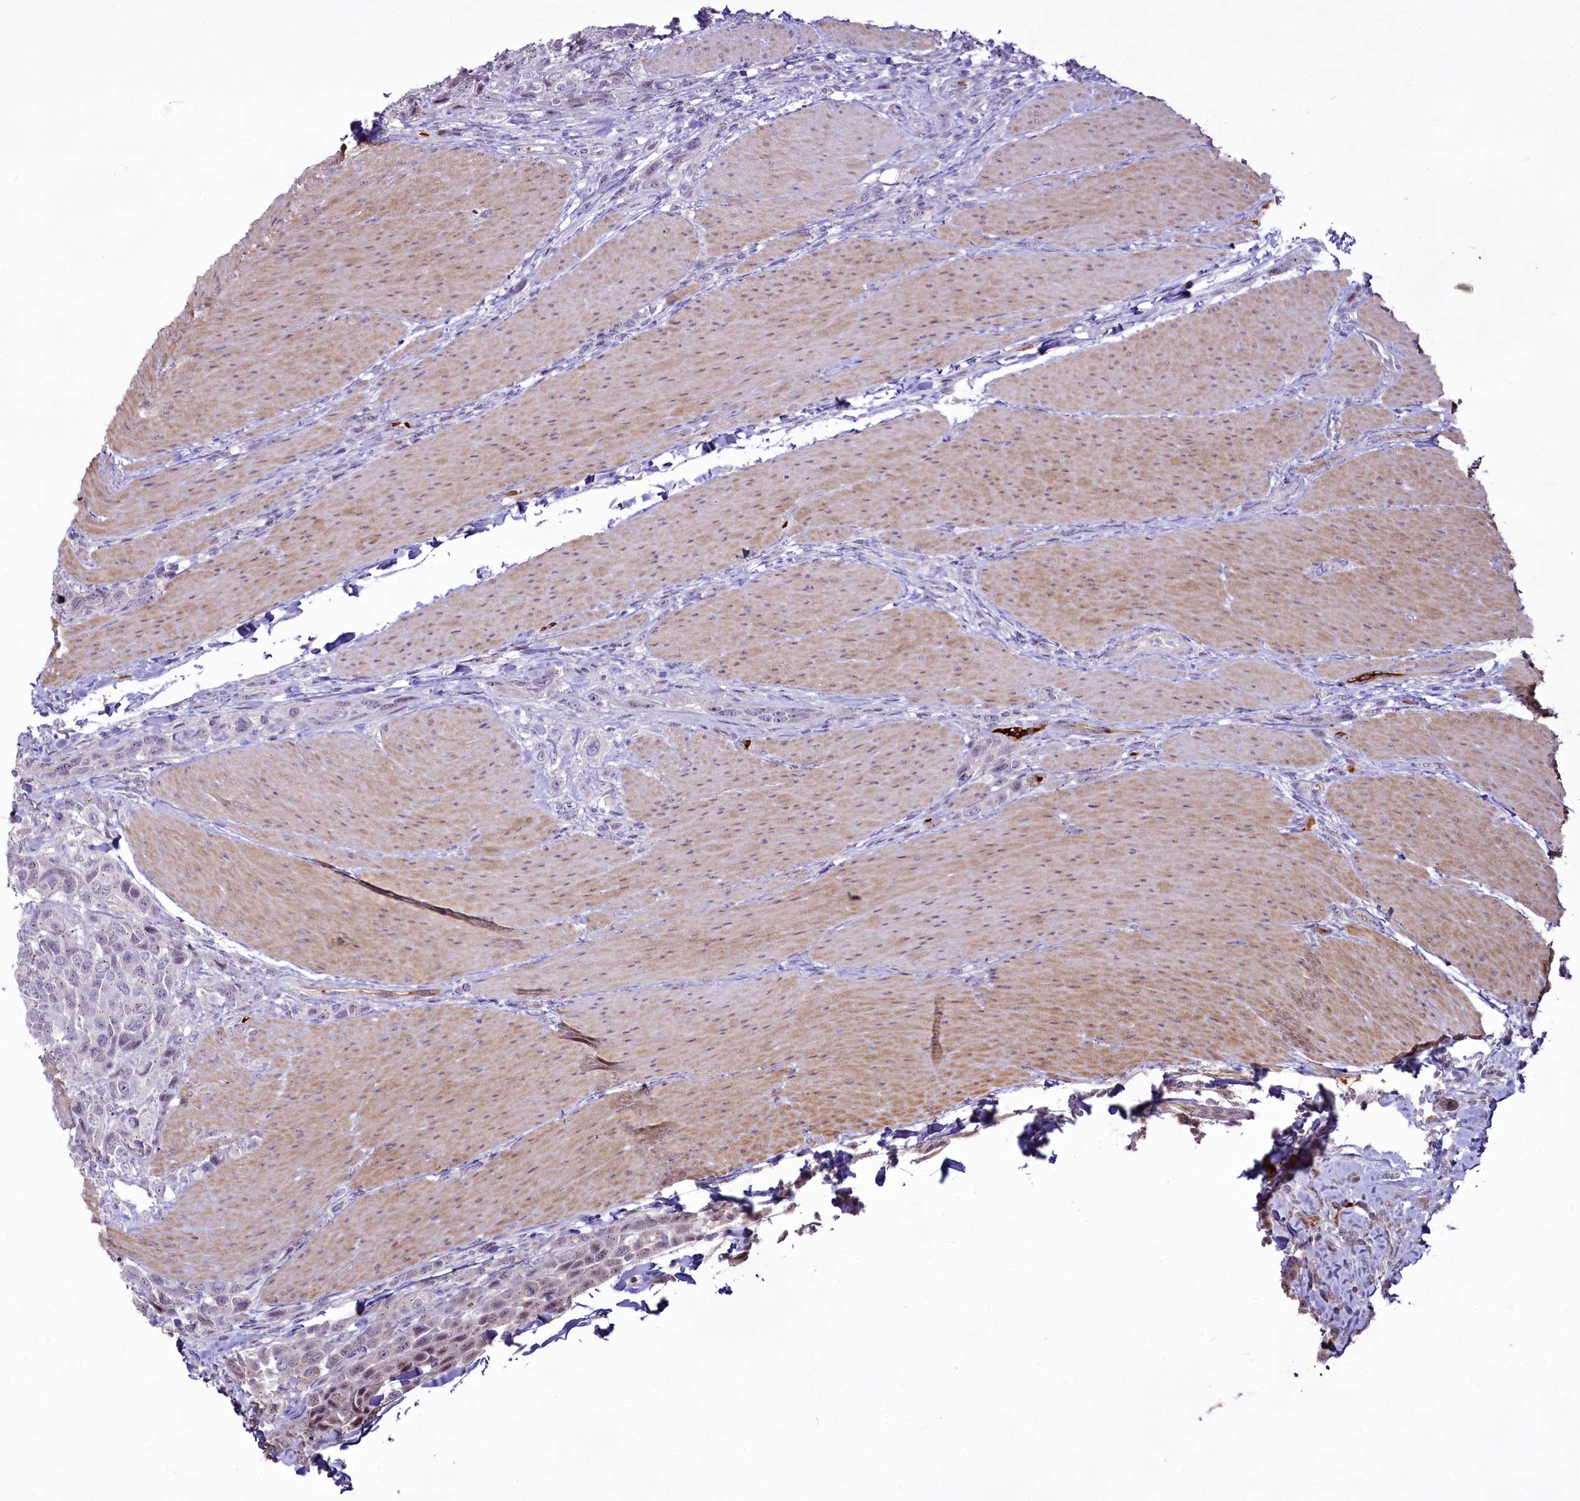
{"staining": {"intensity": "negative", "quantity": "none", "location": "none"}, "tissue": "urothelial cancer", "cell_type": "Tumor cells", "image_type": "cancer", "snomed": [{"axis": "morphology", "description": "Urothelial carcinoma, High grade"}, {"axis": "topography", "description": "Urinary bladder"}], "caption": "The micrograph displays no significant positivity in tumor cells of urothelial carcinoma (high-grade).", "gene": "SUSD3", "patient": {"sex": "male", "age": 50}}